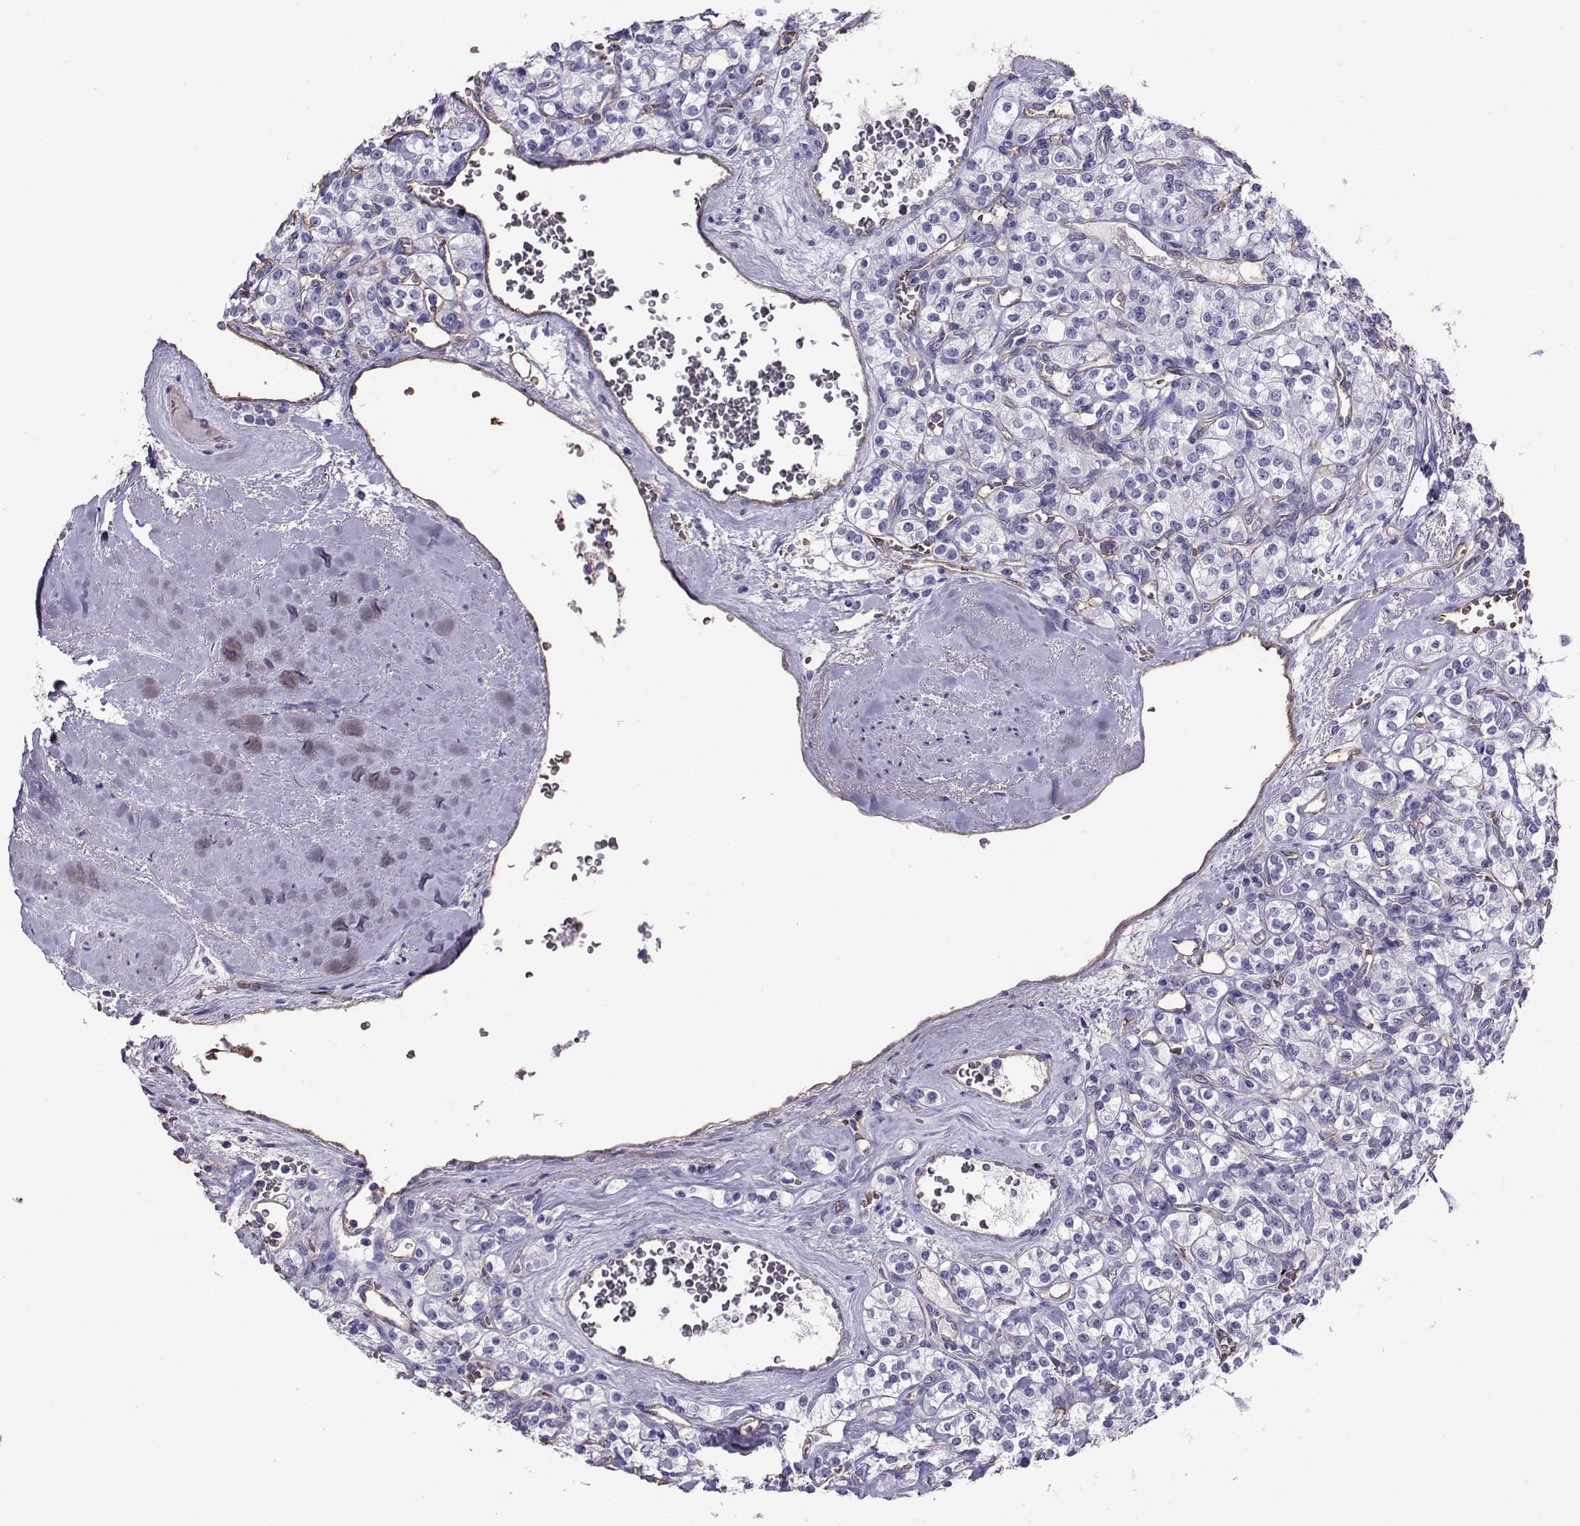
{"staining": {"intensity": "negative", "quantity": "none", "location": "none"}, "tissue": "renal cancer", "cell_type": "Tumor cells", "image_type": "cancer", "snomed": [{"axis": "morphology", "description": "Adenocarcinoma, NOS"}, {"axis": "topography", "description": "Kidney"}], "caption": "Tumor cells show no significant positivity in renal cancer (adenocarcinoma).", "gene": "CLUL1", "patient": {"sex": "male", "age": 77}}